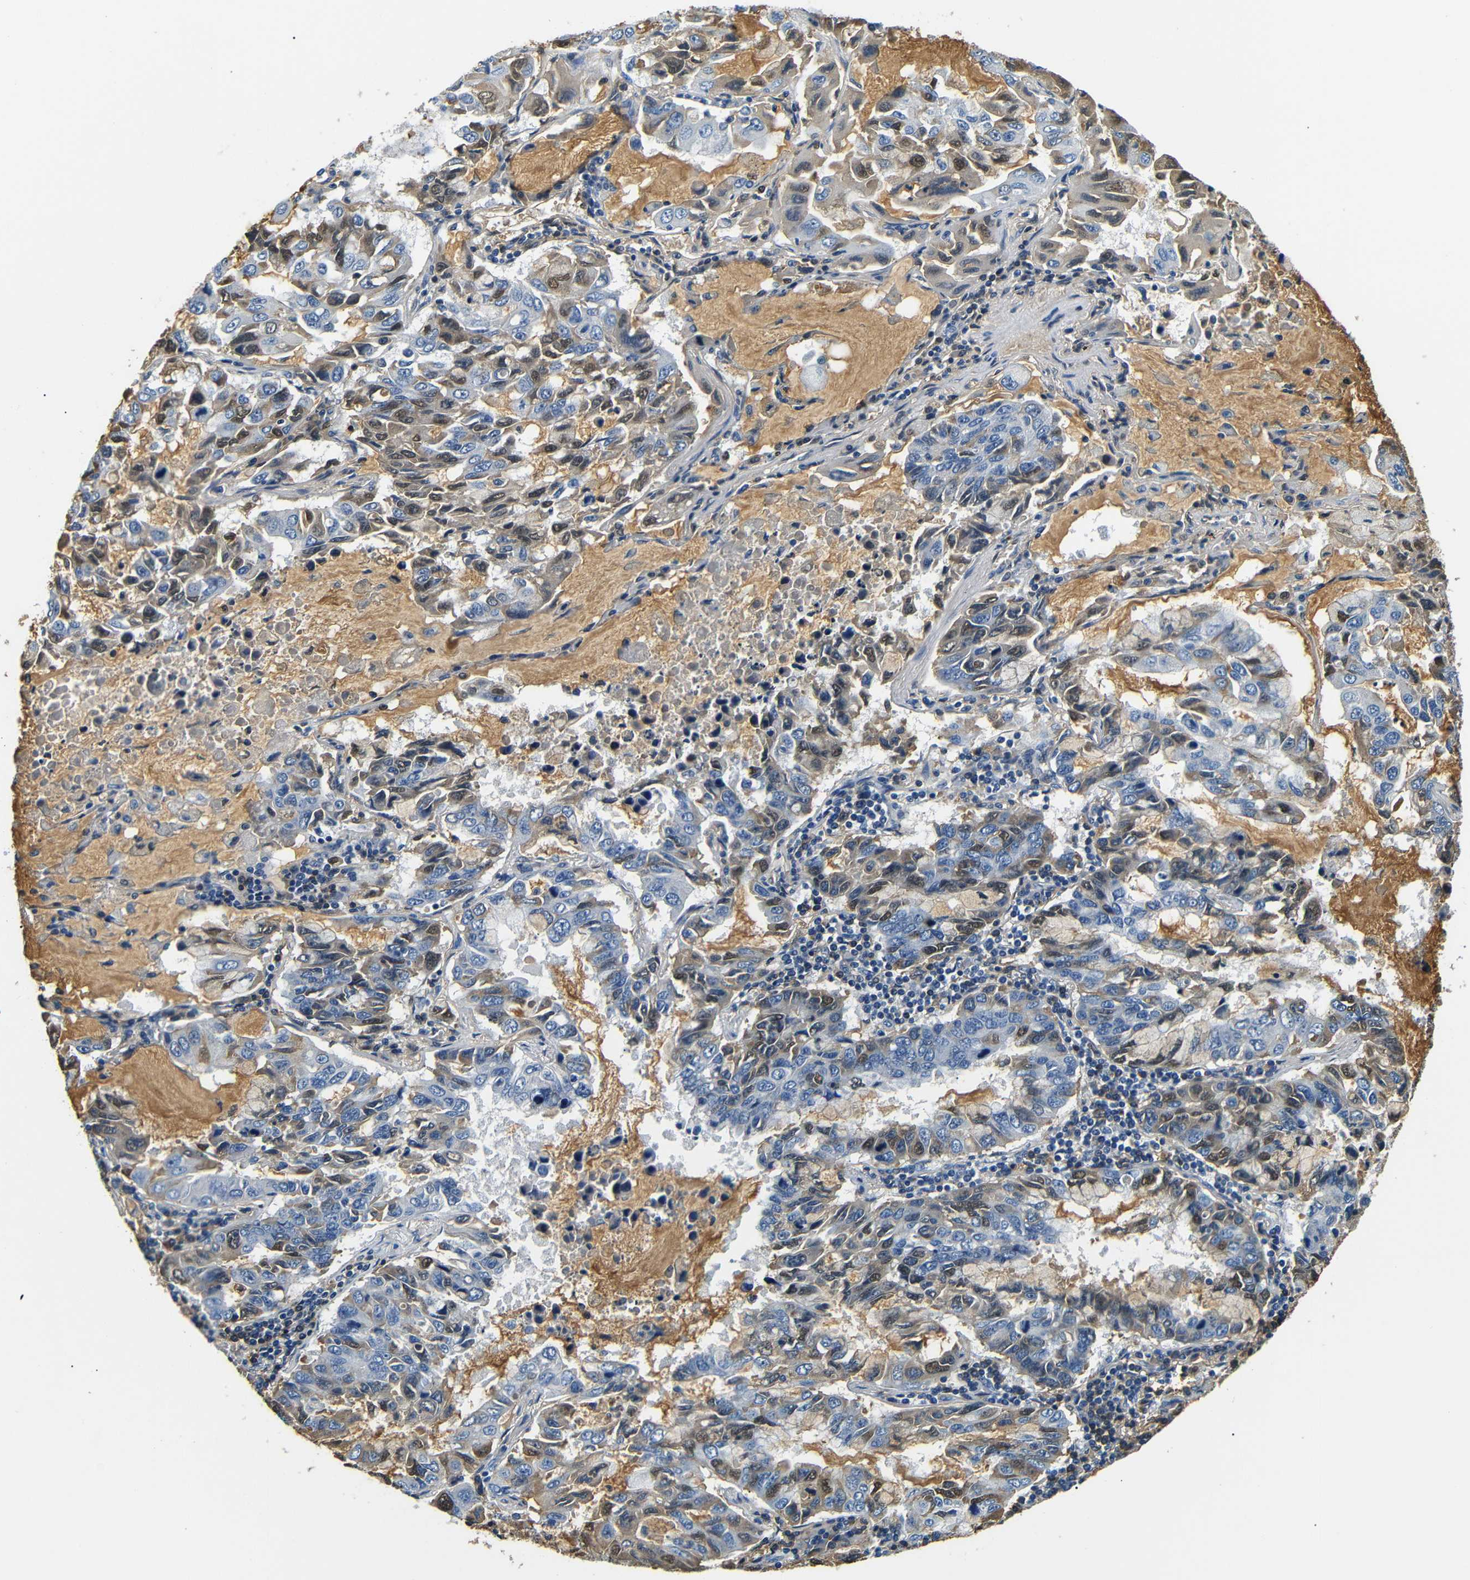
{"staining": {"intensity": "weak", "quantity": "25%-75%", "location": "cytoplasmic/membranous,nuclear"}, "tissue": "lung cancer", "cell_type": "Tumor cells", "image_type": "cancer", "snomed": [{"axis": "morphology", "description": "Adenocarcinoma, NOS"}, {"axis": "topography", "description": "Lung"}], "caption": "Adenocarcinoma (lung) stained for a protein (brown) reveals weak cytoplasmic/membranous and nuclear positive positivity in approximately 25%-75% of tumor cells.", "gene": "LHCGR", "patient": {"sex": "male", "age": 64}}